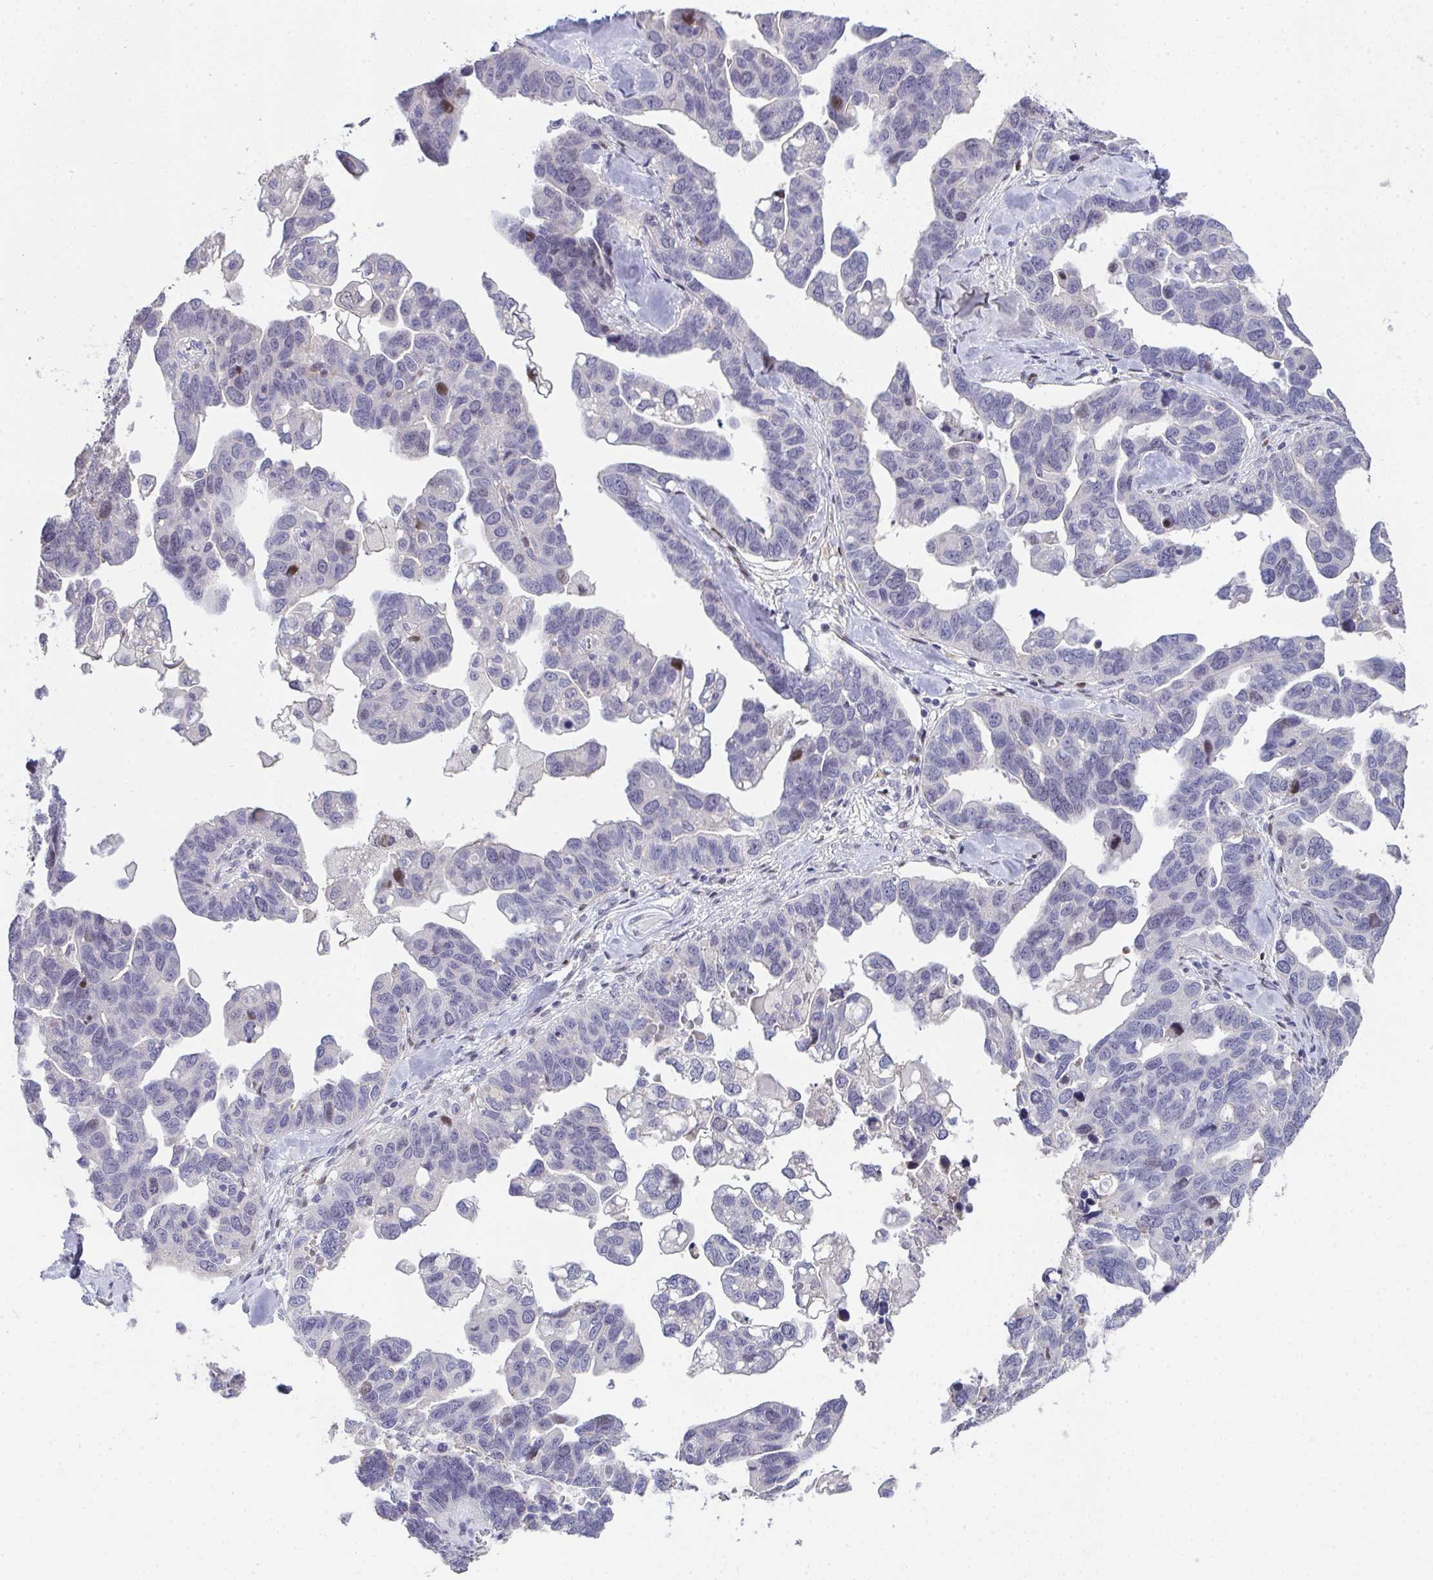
{"staining": {"intensity": "moderate", "quantity": "<25%", "location": "nuclear"}, "tissue": "ovarian cancer", "cell_type": "Tumor cells", "image_type": "cancer", "snomed": [{"axis": "morphology", "description": "Cystadenocarcinoma, serous, NOS"}, {"axis": "topography", "description": "Ovary"}], "caption": "Immunohistochemical staining of human ovarian cancer (serous cystadenocarcinoma) demonstrates low levels of moderate nuclear protein expression in approximately <25% of tumor cells. (DAB = brown stain, brightfield microscopy at high magnification).", "gene": "GALNT16", "patient": {"sex": "female", "age": 69}}